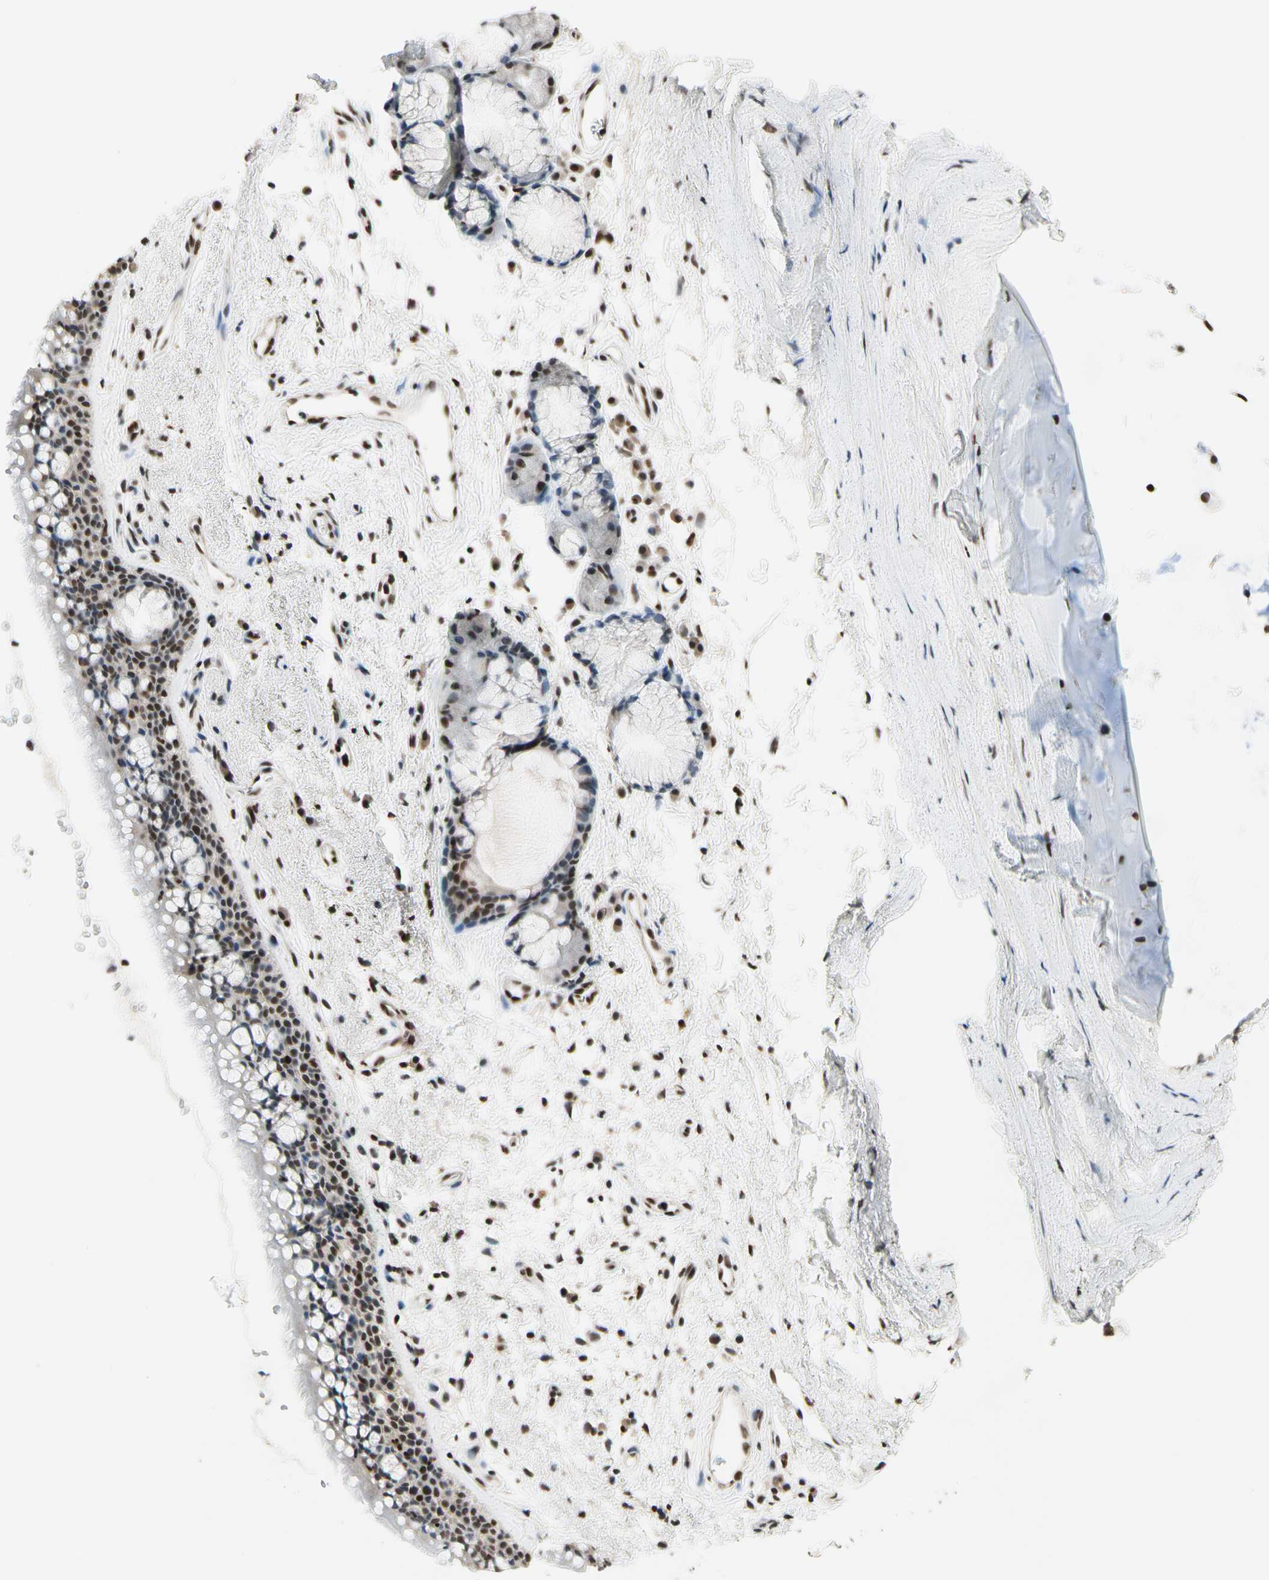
{"staining": {"intensity": "moderate", "quantity": ">75%", "location": "nuclear"}, "tissue": "bronchus", "cell_type": "Respiratory epithelial cells", "image_type": "normal", "snomed": [{"axis": "morphology", "description": "Normal tissue, NOS"}, {"axis": "topography", "description": "Bronchus"}], "caption": "An immunohistochemistry image of normal tissue is shown. Protein staining in brown shows moderate nuclear positivity in bronchus within respiratory epithelial cells. (brown staining indicates protein expression, while blue staining denotes nuclei).", "gene": "RECQL", "patient": {"sex": "female", "age": 54}}